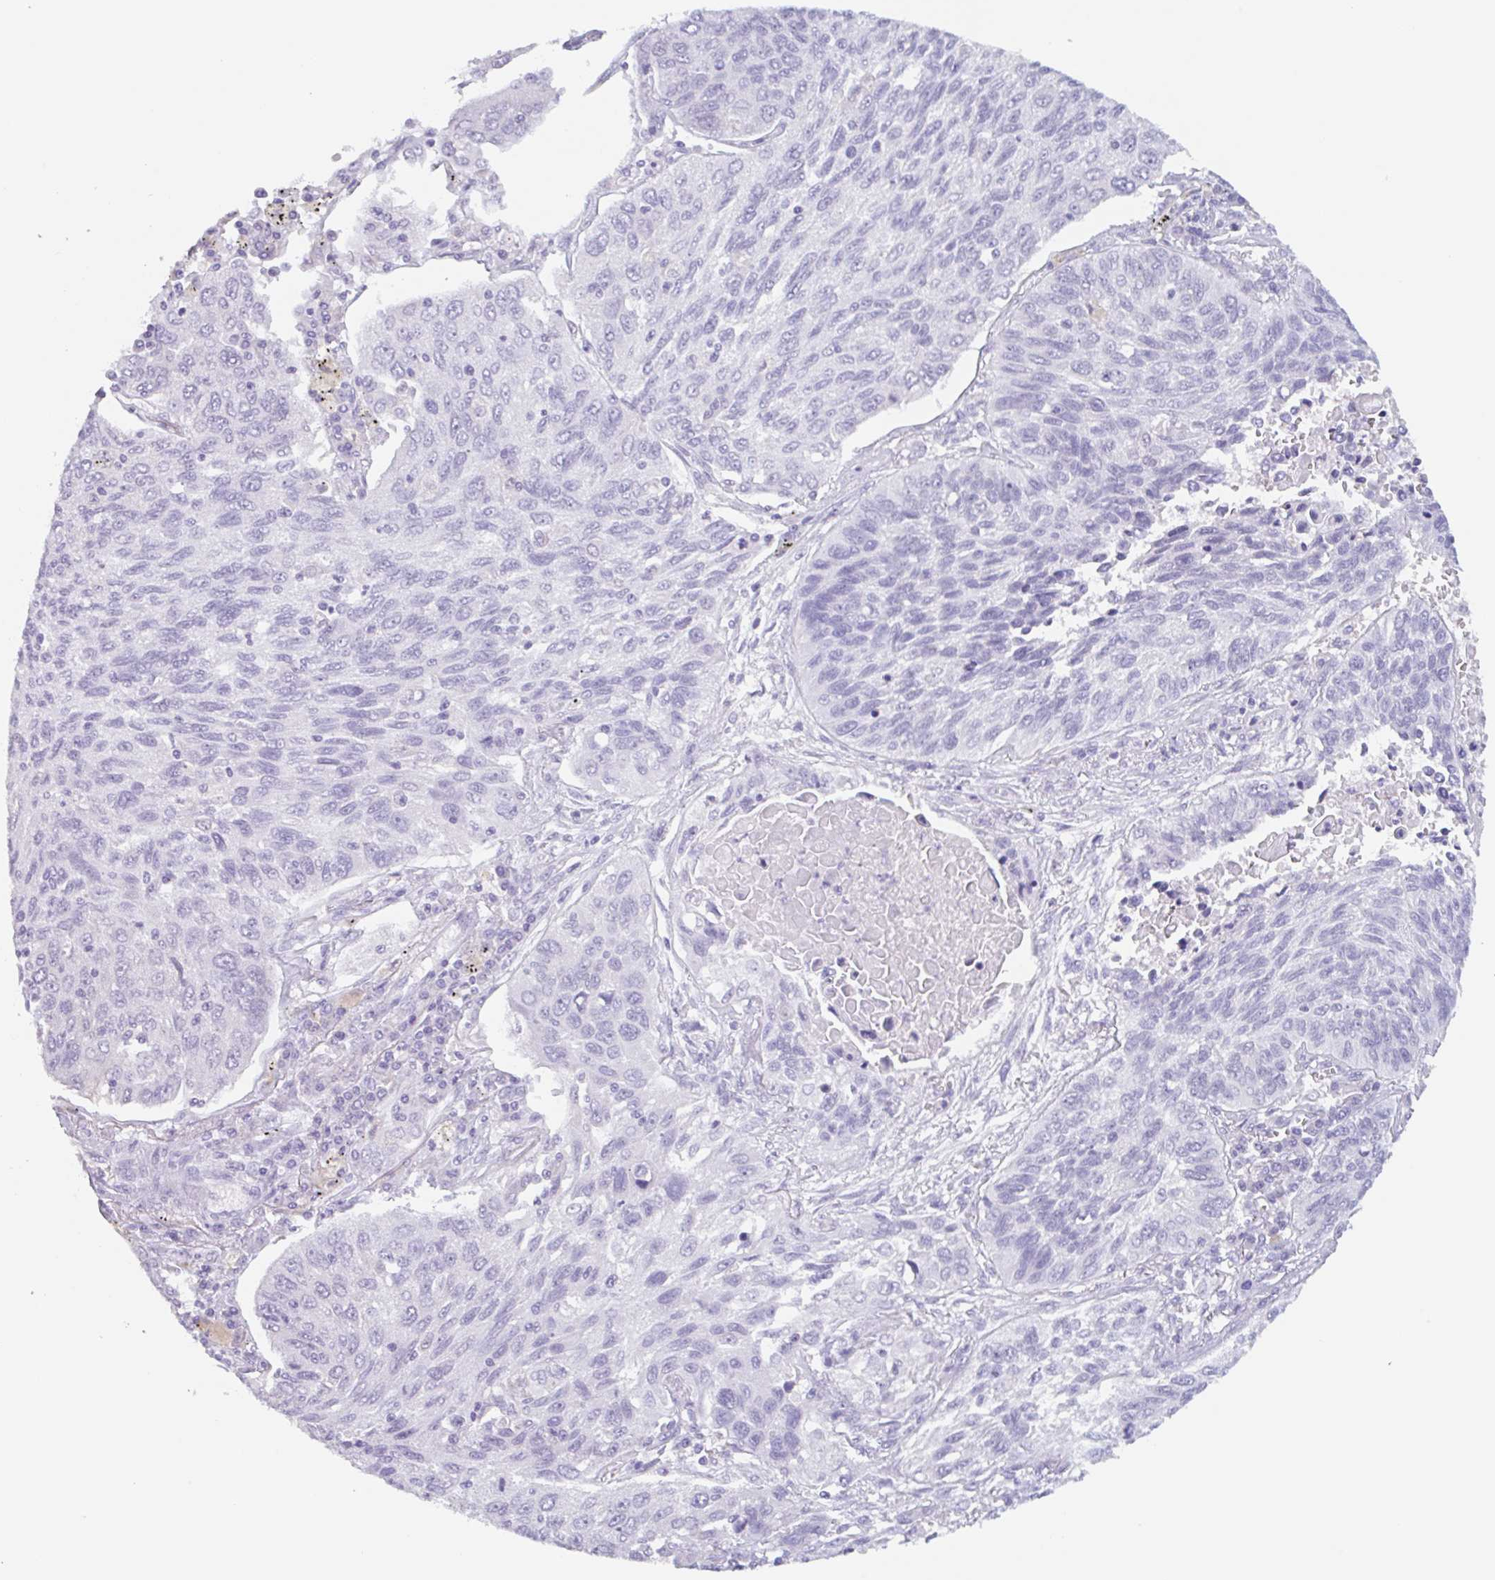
{"staining": {"intensity": "negative", "quantity": "none", "location": "none"}, "tissue": "lung cancer", "cell_type": "Tumor cells", "image_type": "cancer", "snomed": [{"axis": "morphology", "description": "Squamous cell carcinoma, NOS"}, {"axis": "topography", "description": "Lung"}], "caption": "Tumor cells show no significant protein positivity in lung cancer.", "gene": "EMC4", "patient": {"sex": "female", "age": 66}}